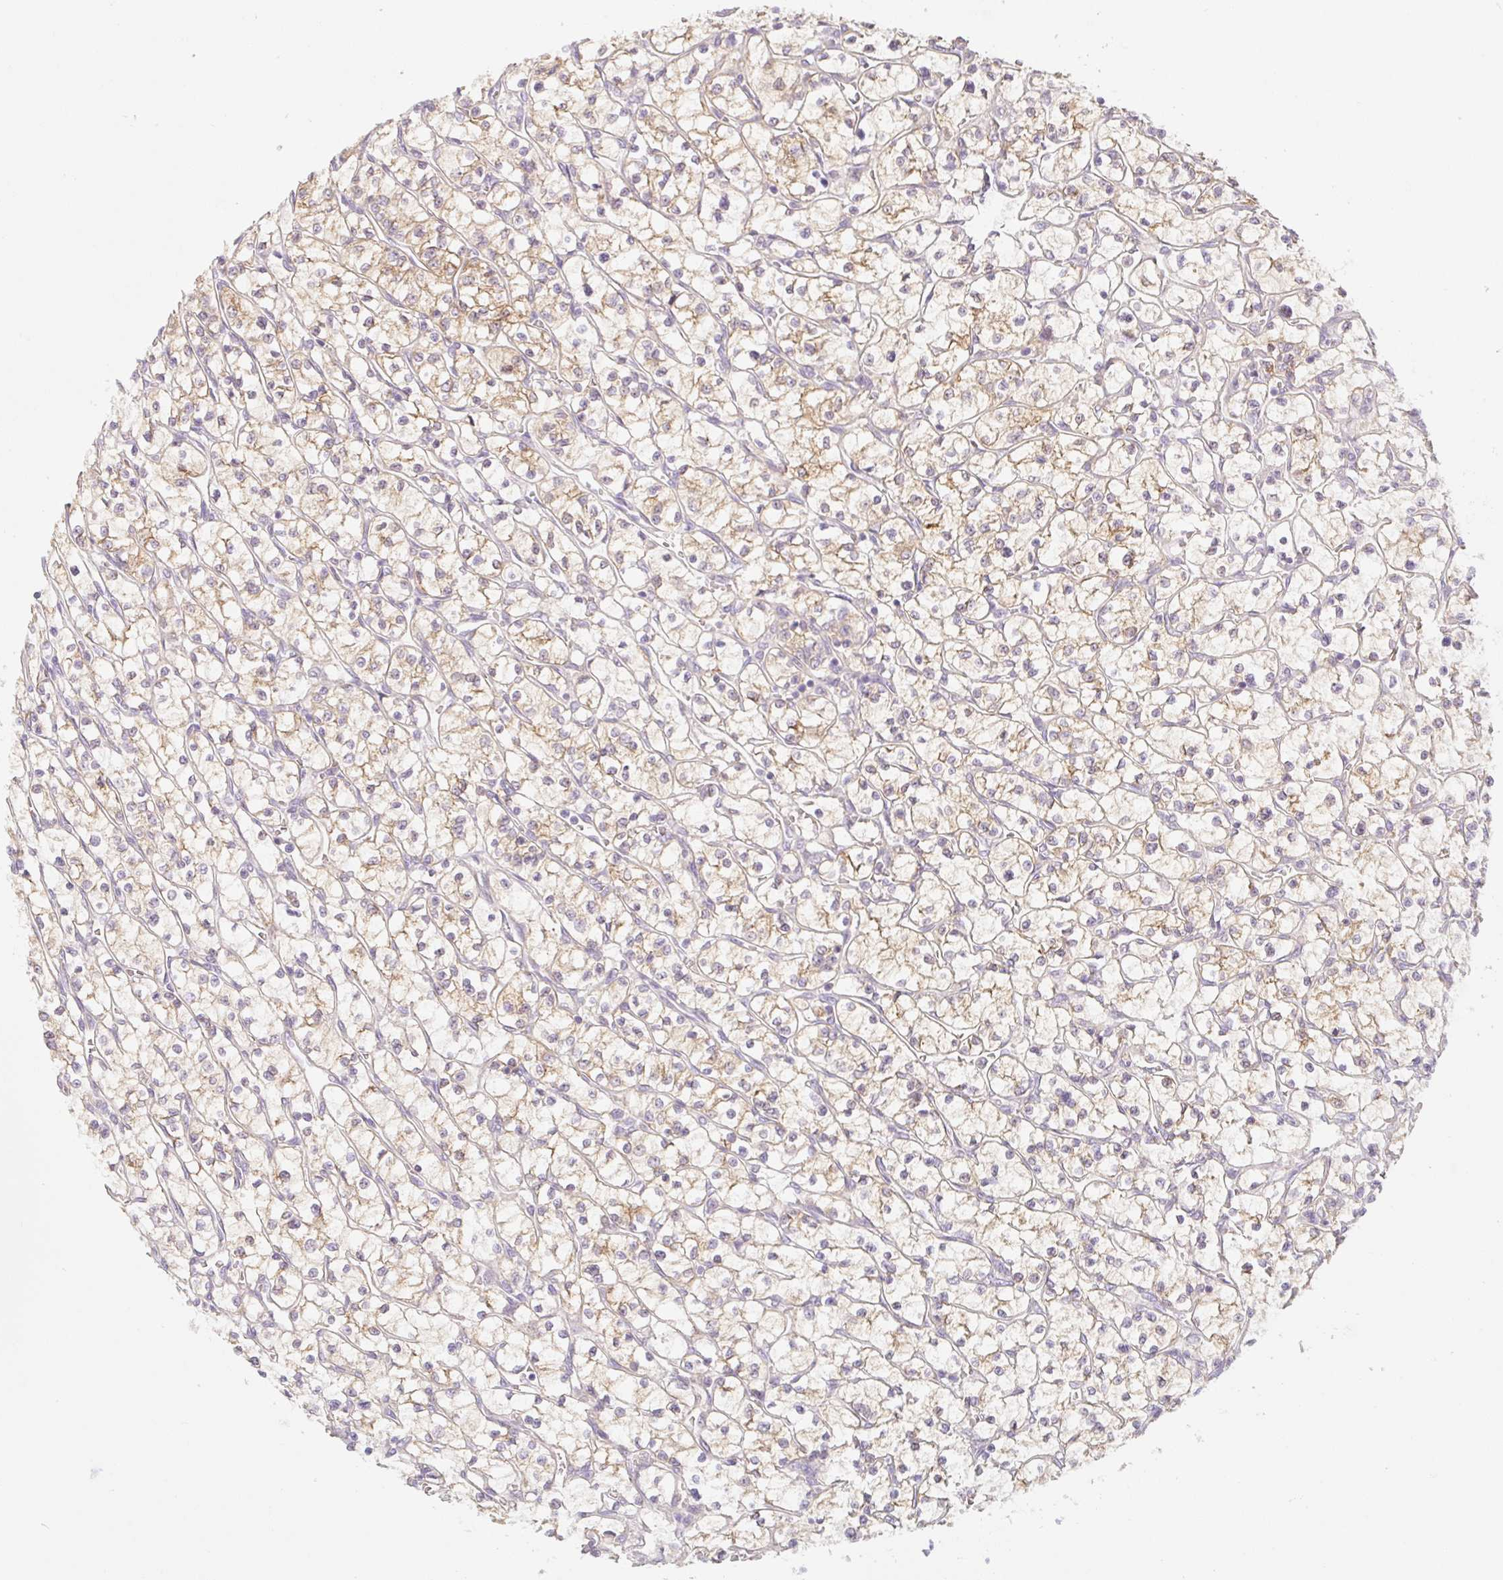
{"staining": {"intensity": "weak", "quantity": "25%-75%", "location": "cytoplasmic/membranous"}, "tissue": "renal cancer", "cell_type": "Tumor cells", "image_type": "cancer", "snomed": [{"axis": "morphology", "description": "Adenocarcinoma, NOS"}, {"axis": "topography", "description": "Kidney"}], "caption": "Weak cytoplasmic/membranous positivity is identified in approximately 25%-75% of tumor cells in renal cancer (adenocarcinoma).", "gene": "MIA2", "patient": {"sex": "female", "age": 64}}